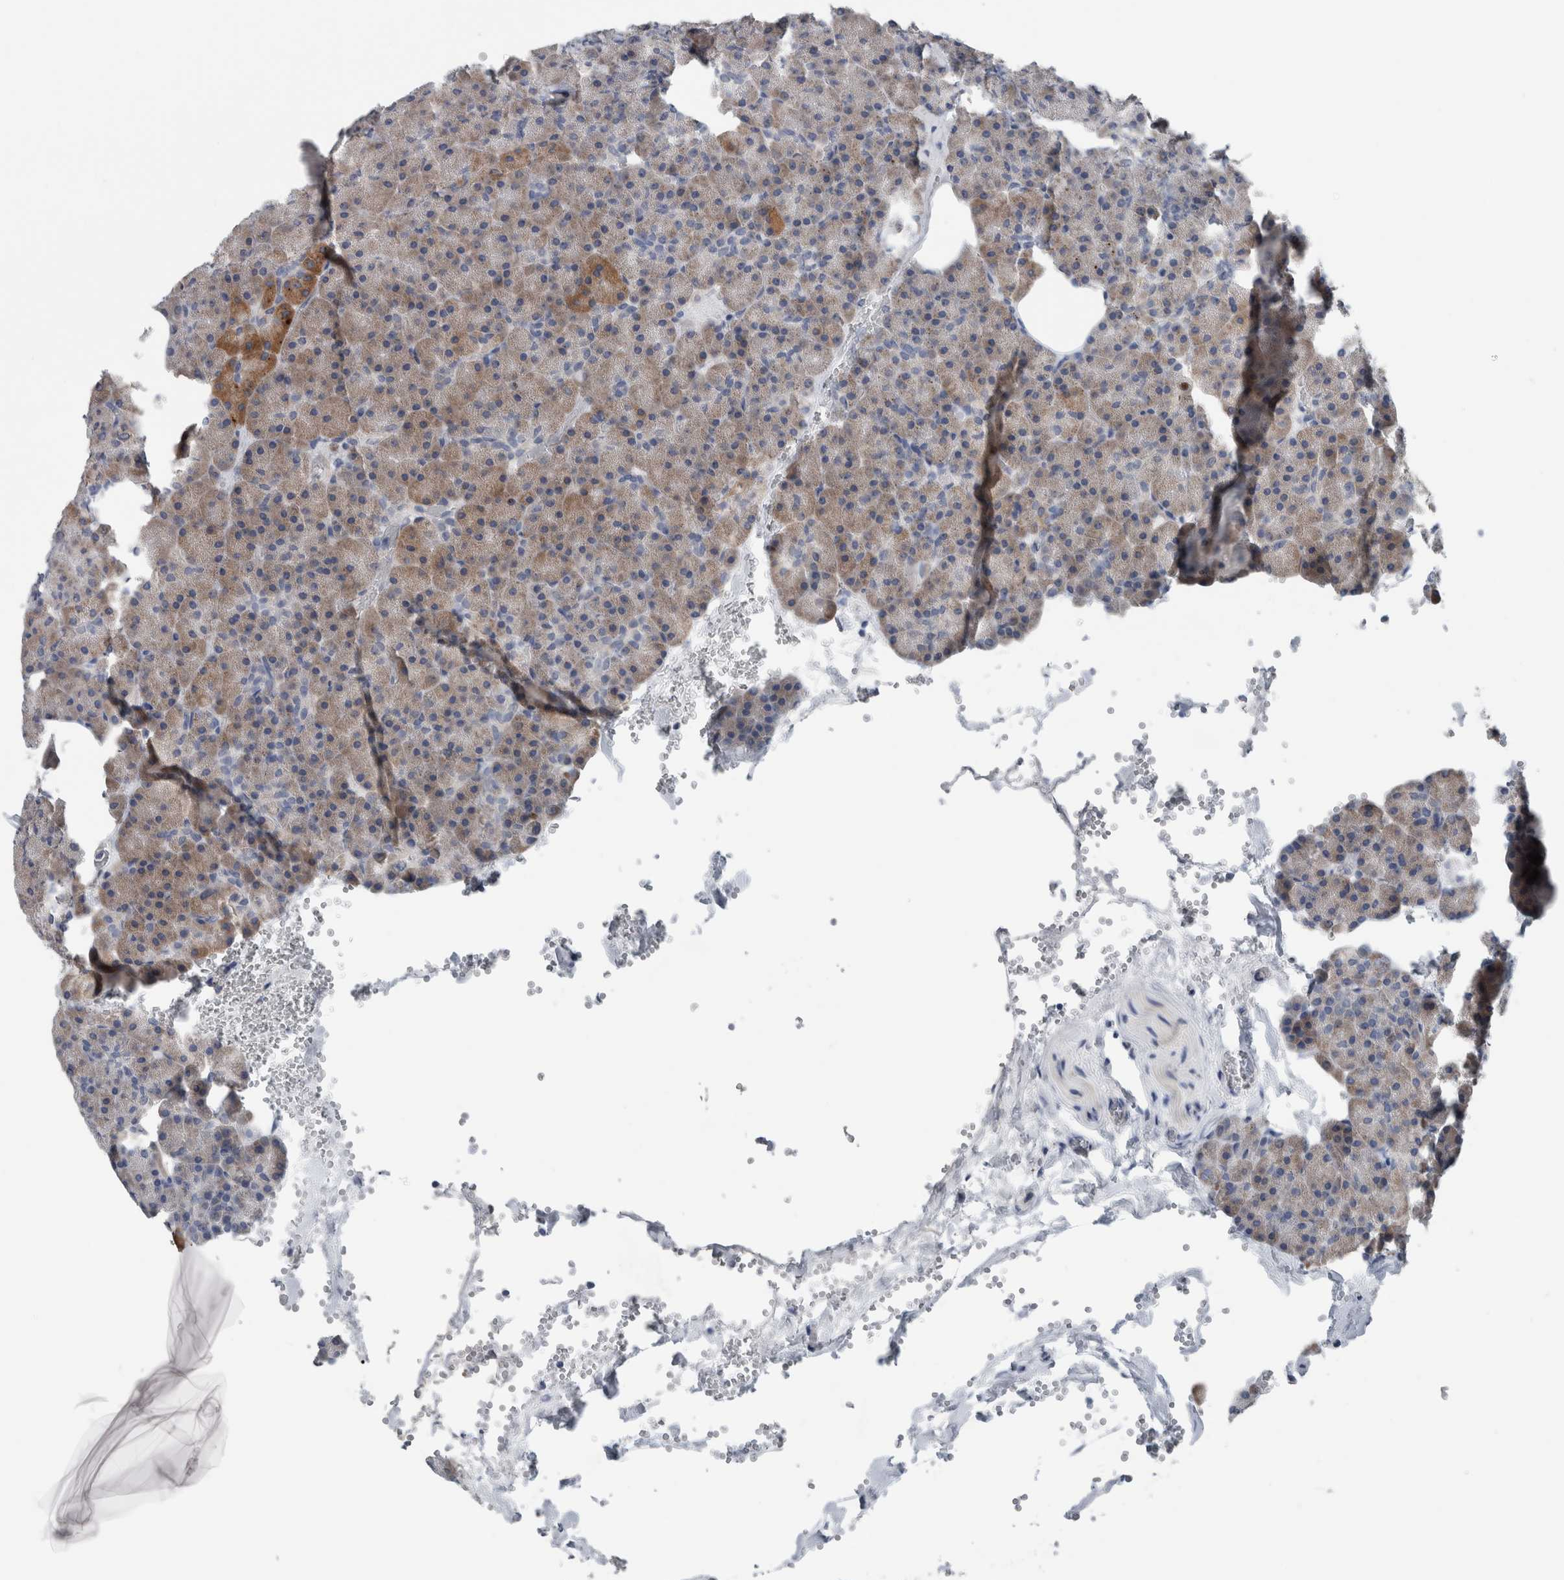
{"staining": {"intensity": "moderate", "quantity": "<25%", "location": "cytoplasmic/membranous"}, "tissue": "pancreas", "cell_type": "Exocrine glandular cells", "image_type": "normal", "snomed": [{"axis": "morphology", "description": "Normal tissue, NOS"}, {"axis": "morphology", "description": "Carcinoid, malignant, NOS"}, {"axis": "topography", "description": "Pancreas"}], "caption": "Human pancreas stained for a protein (brown) demonstrates moderate cytoplasmic/membranous positive expression in about <25% of exocrine glandular cells.", "gene": "CRNN", "patient": {"sex": "female", "age": 35}}